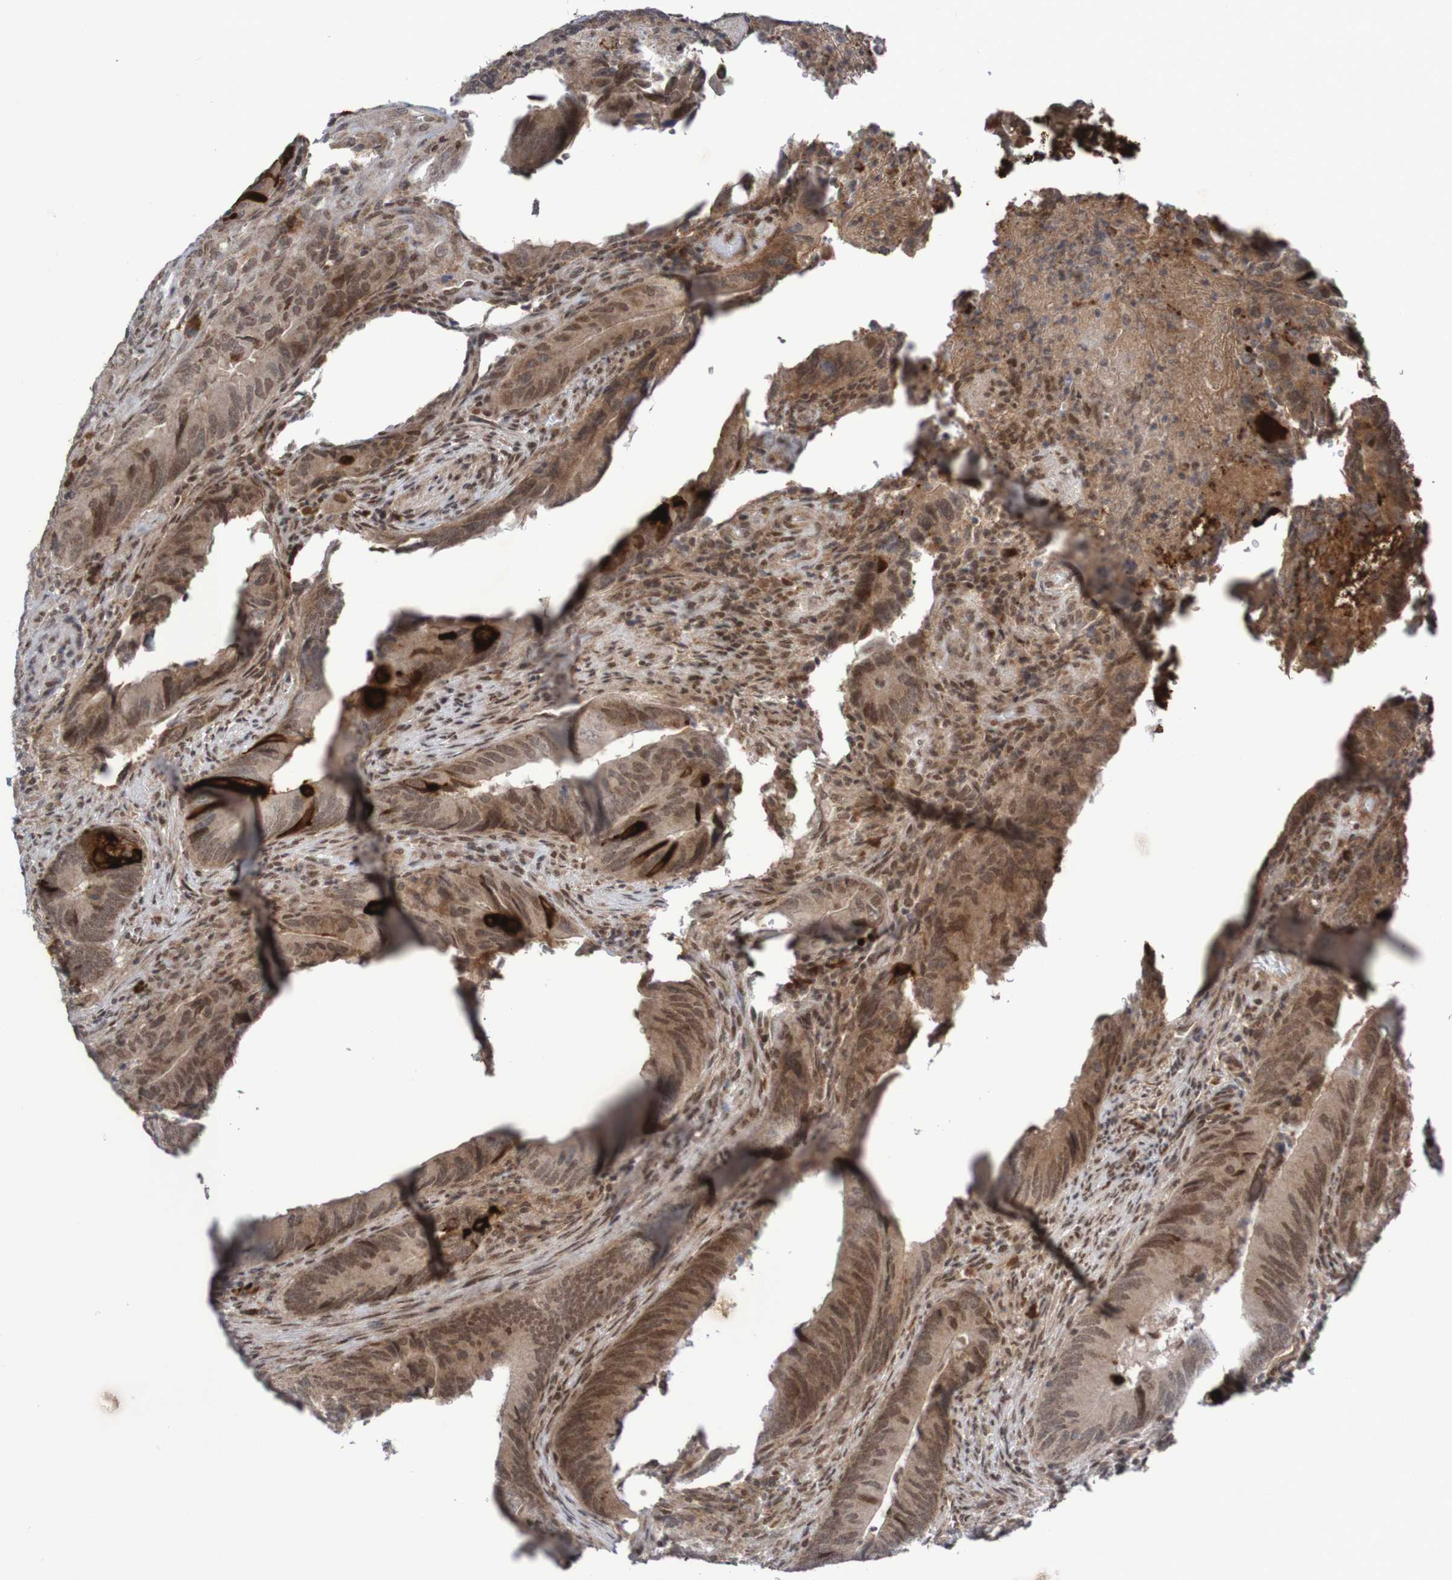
{"staining": {"intensity": "weak", "quantity": ">75%", "location": "cytoplasmic/membranous,nuclear"}, "tissue": "colorectal cancer", "cell_type": "Tumor cells", "image_type": "cancer", "snomed": [{"axis": "morphology", "description": "Normal tissue, NOS"}, {"axis": "morphology", "description": "Adenocarcinoma, NOS"}, {"axis": "topography", "description": "Colon"}], "caption": "Human colorectal cancer stained with a protein marker reveals weak staining in tumor cells.", "gene": "ITLN1", "patient": {"sex": "male", "age": 56}}